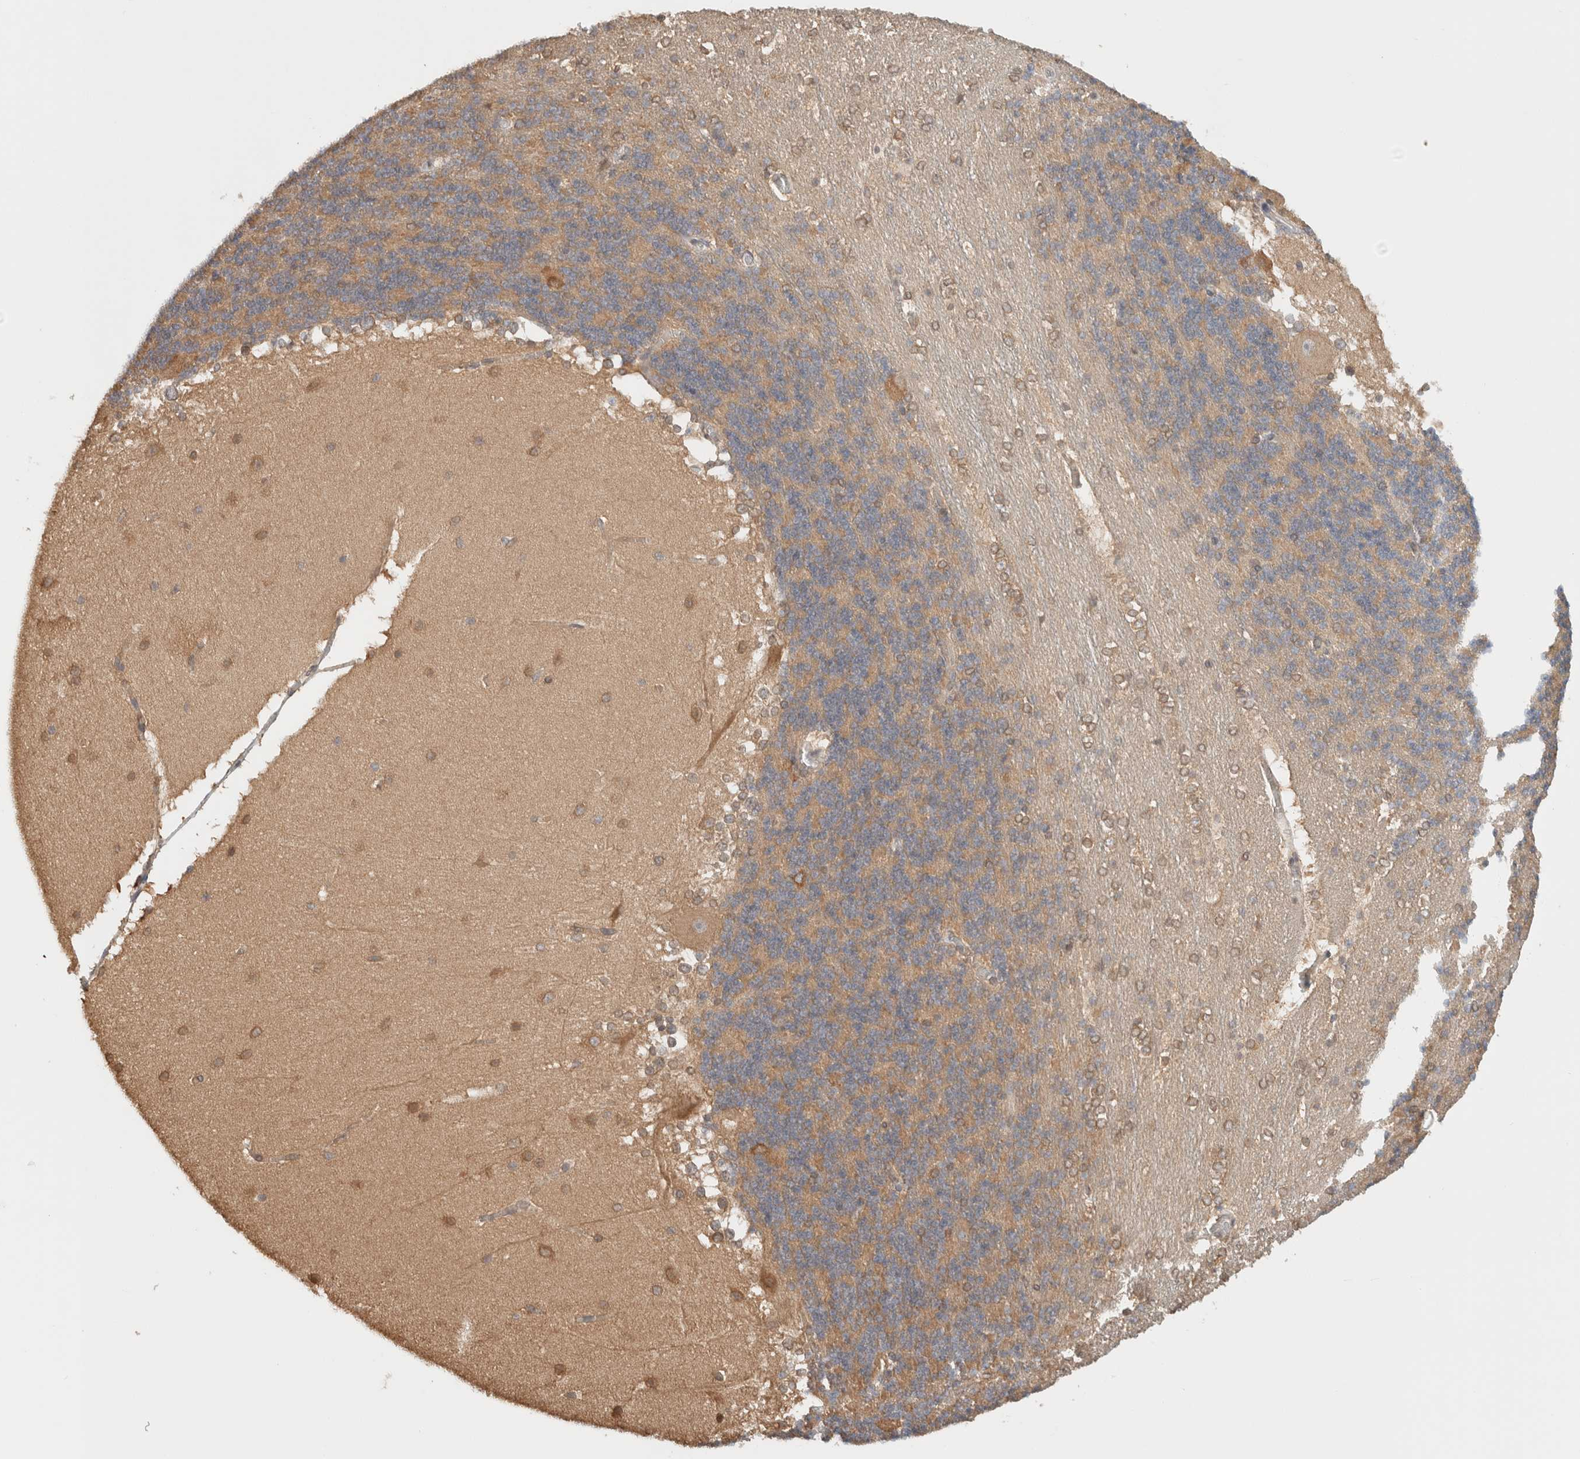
{"staining": {"intensity": "moderate", "quantity": "25%-75%", "location": "cytoplasmic/membranous"}, "tissue": "cerebellum", "cell_type": "Cells in granular layer", "image_type": "normal", "snomed": [{"axis": "morphology", "description": "Normal tissue, NOS"}, {"axis": "topography", "description": "Cerebellum"}], "caption": "The micrograph demonstrates a brown stain indicating the presence of a protein in the cytoplasmic/membranous of cells in granular layer in cerebellum.", "gene": "ARFGEF2", "patient": {"sex": "female", "age": 19}}